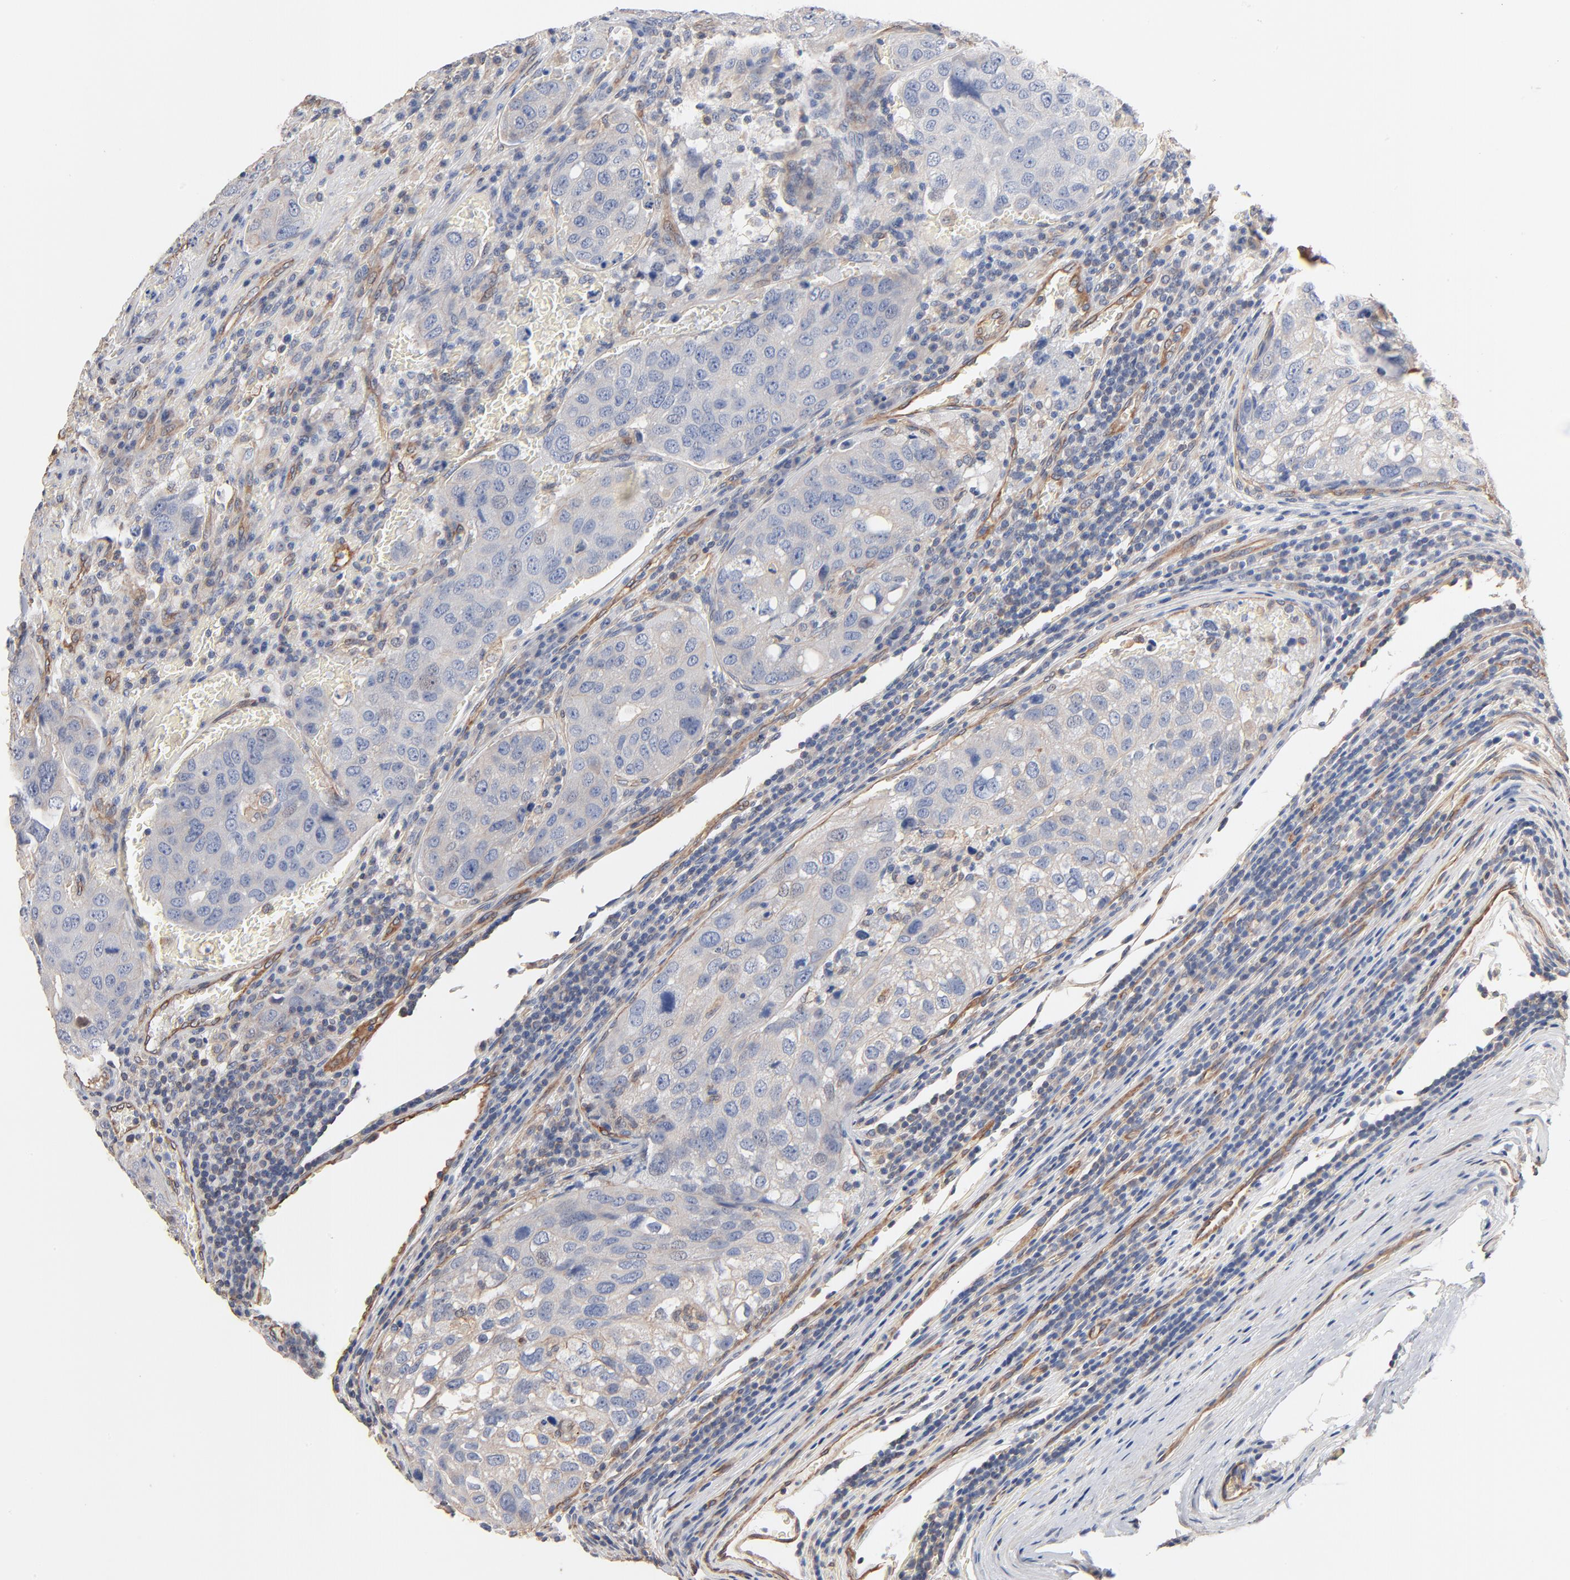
{"staining": {"intensity": "negative", "quantity": "none", "location": "none"}, "tissue": "urothelial cancer", "cell_type": "Tumor cells", "image_type": "cancer", "snomed": [{"axis": "morphology", "description": "Urothelial carcinoma, High grade"}, {"axis": "topography", "description": "Lymph node"}, {"axis": "topography", "description": "Urinary bladder"}], "caption": "Tumor cells are negative for brown protein staining in urothelial cancer.", "gene": "ABCD4", "patient": {"sex": "male", "age": 51}}